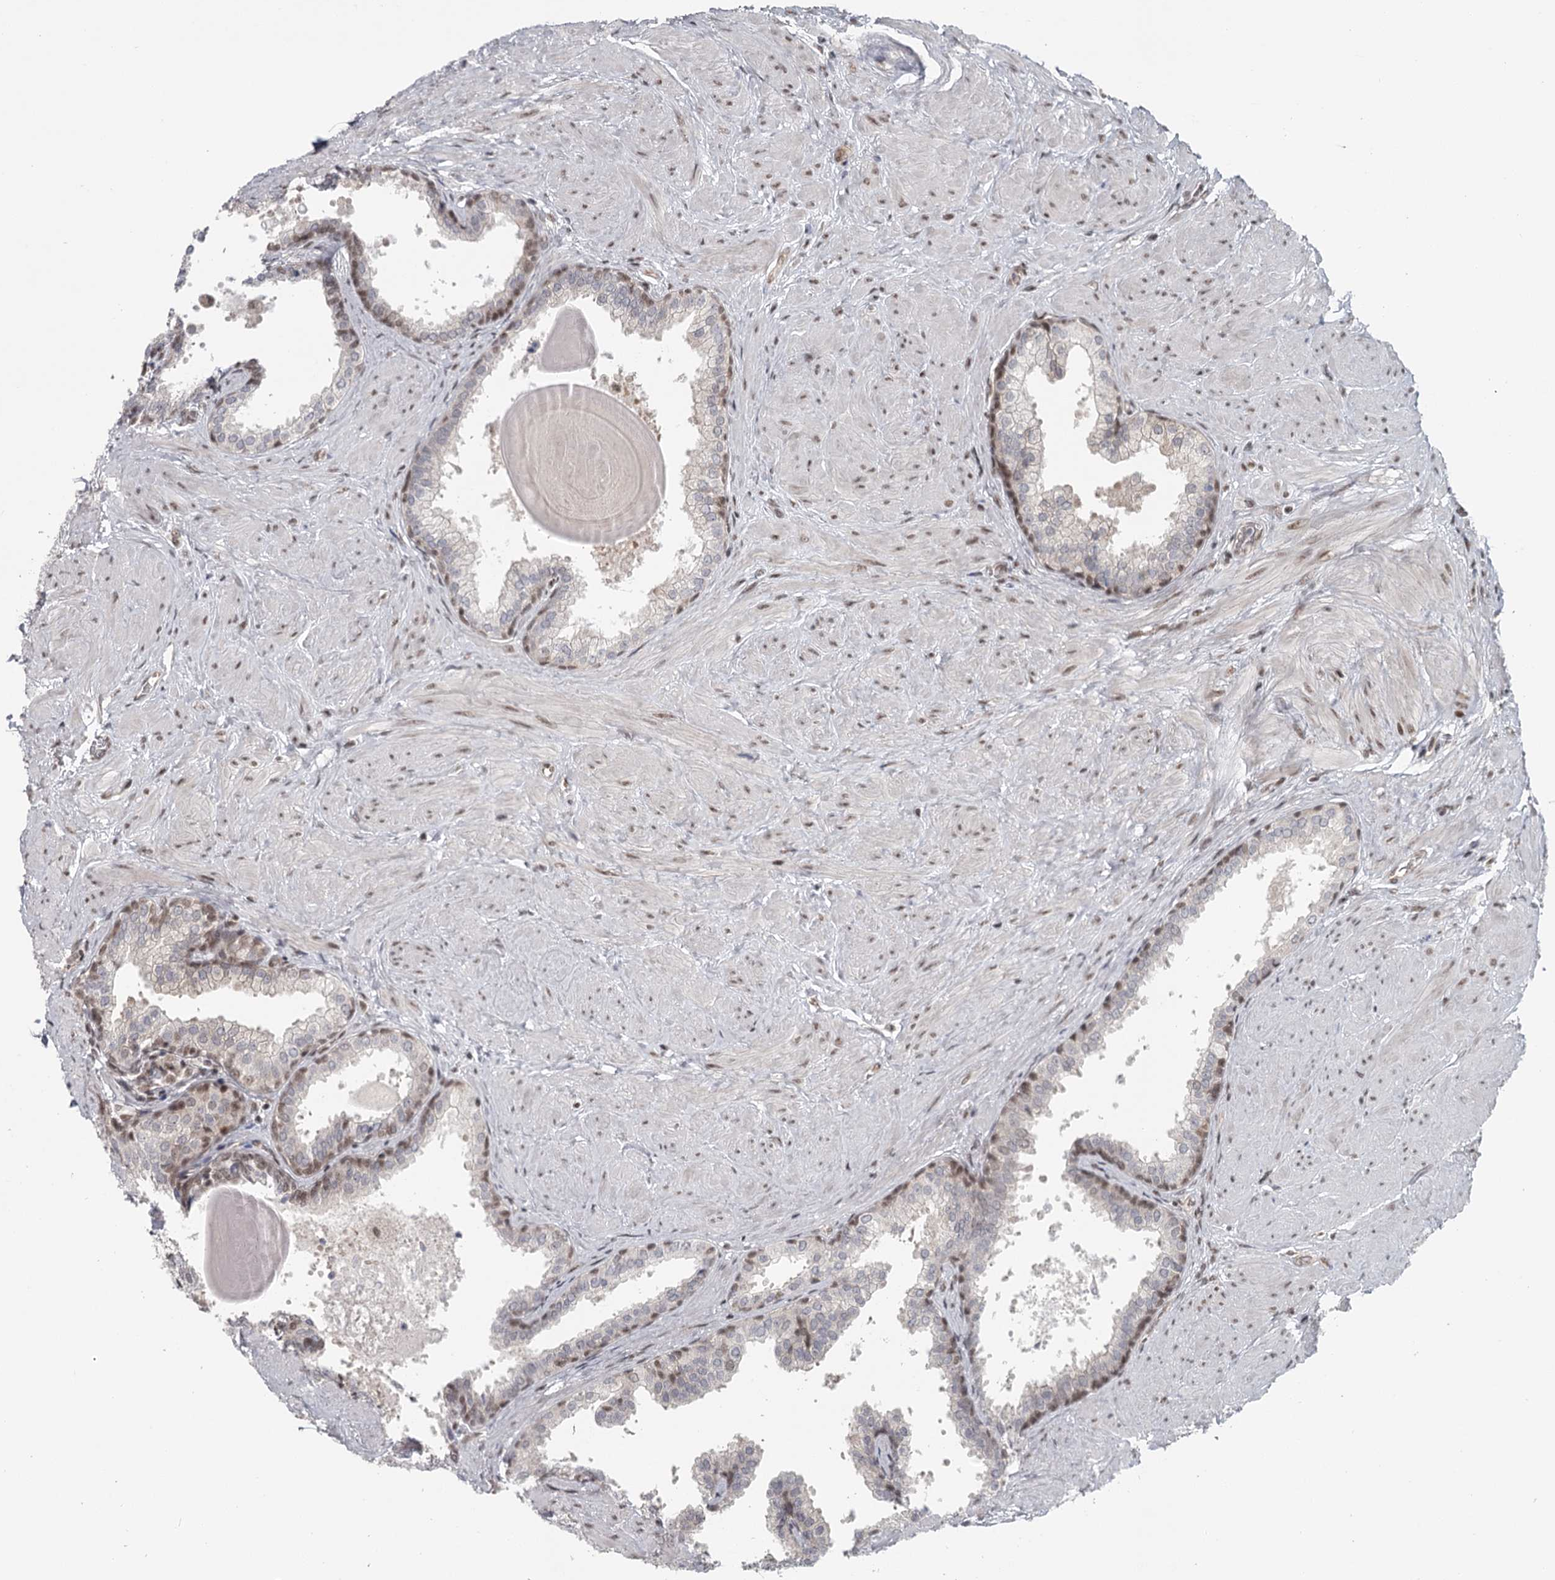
{"staining": {"intensity": "moderate", "quantity": "25%-75%", "location": "nuclear"}, "tissue": "prostate", "cell_type": "Glandular cells", "image_type": "normal", "snomed": [{"axis": "morphology", "description": "Normal tissue, NOS"}, {"axis": "topography", "description": "Prostate"}], "caption": "Brown immunohistochemical staining in unremarkable prostate reveals moderate nuclear expression in approximately 25%-75% of glandular cells. Using DAB (brown) and hematoxylin (blue) stains, captured at high magnification using brightfield microscopy.", "gene": "FAM13C", "patient": {"sex": "male", "age": 48}}